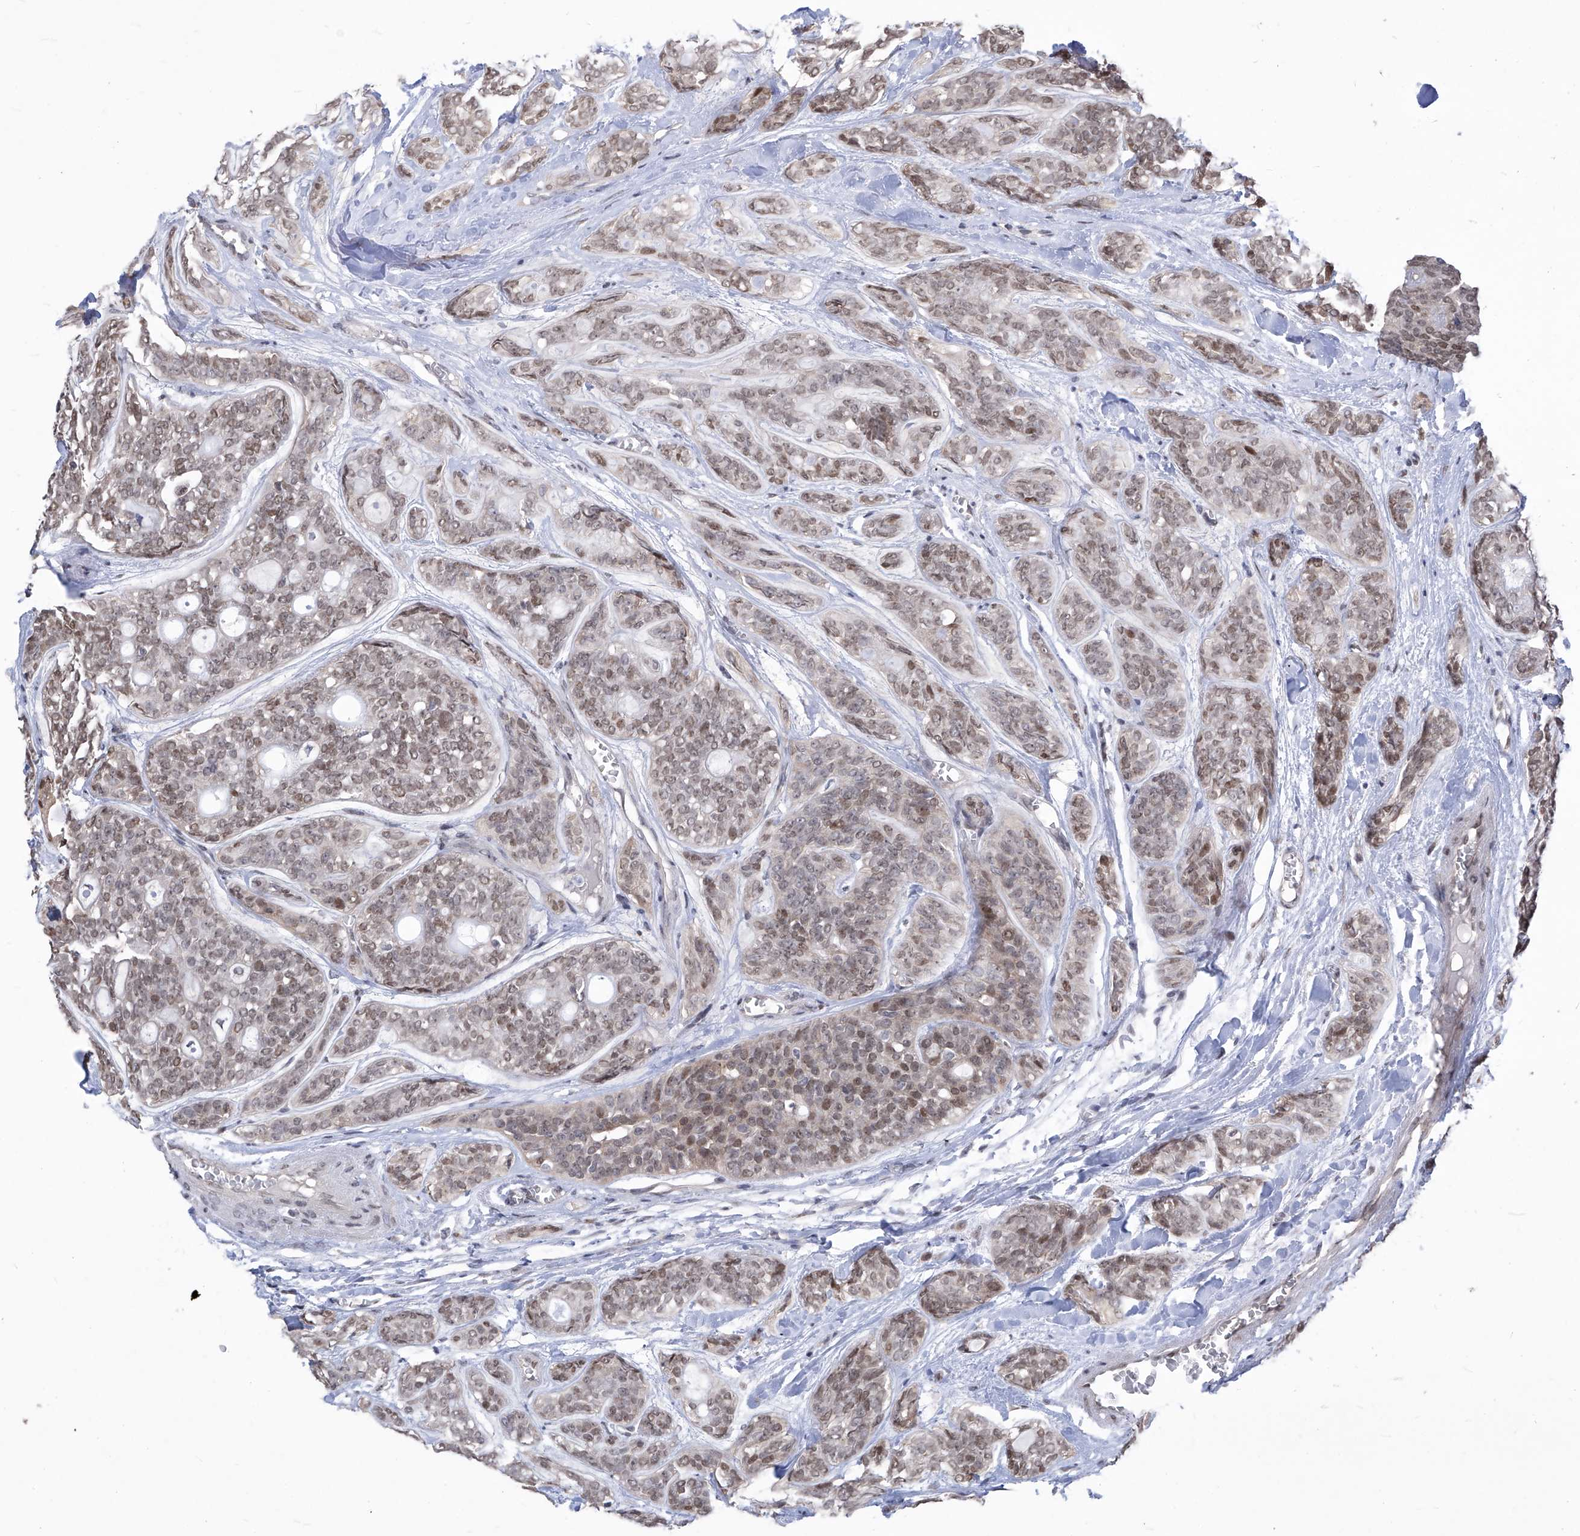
{"staining": {"intensity": "weak", "quantity": "25%-75%", "location": "cytoplasmic/membranous,nuclear"}, "tissue": "head and neck cancer", "cell_type": "Tumor cells", "image_type": "cancer", "snomed": [{"axis": "morphology", "description": "Adenocarcinoma, NOS"}, {"axis": "topography", "description": "Head-Neck"}], "caption": "This is a photomicrograph of immunohistochemistry staining of adenocarcinoma (head and neck), which shows weak staining in the cytoplasmic/membranous and nuclear of tumor cells.", "gene": "CETN2", "patient": {"sex": "male", "age": 66}}